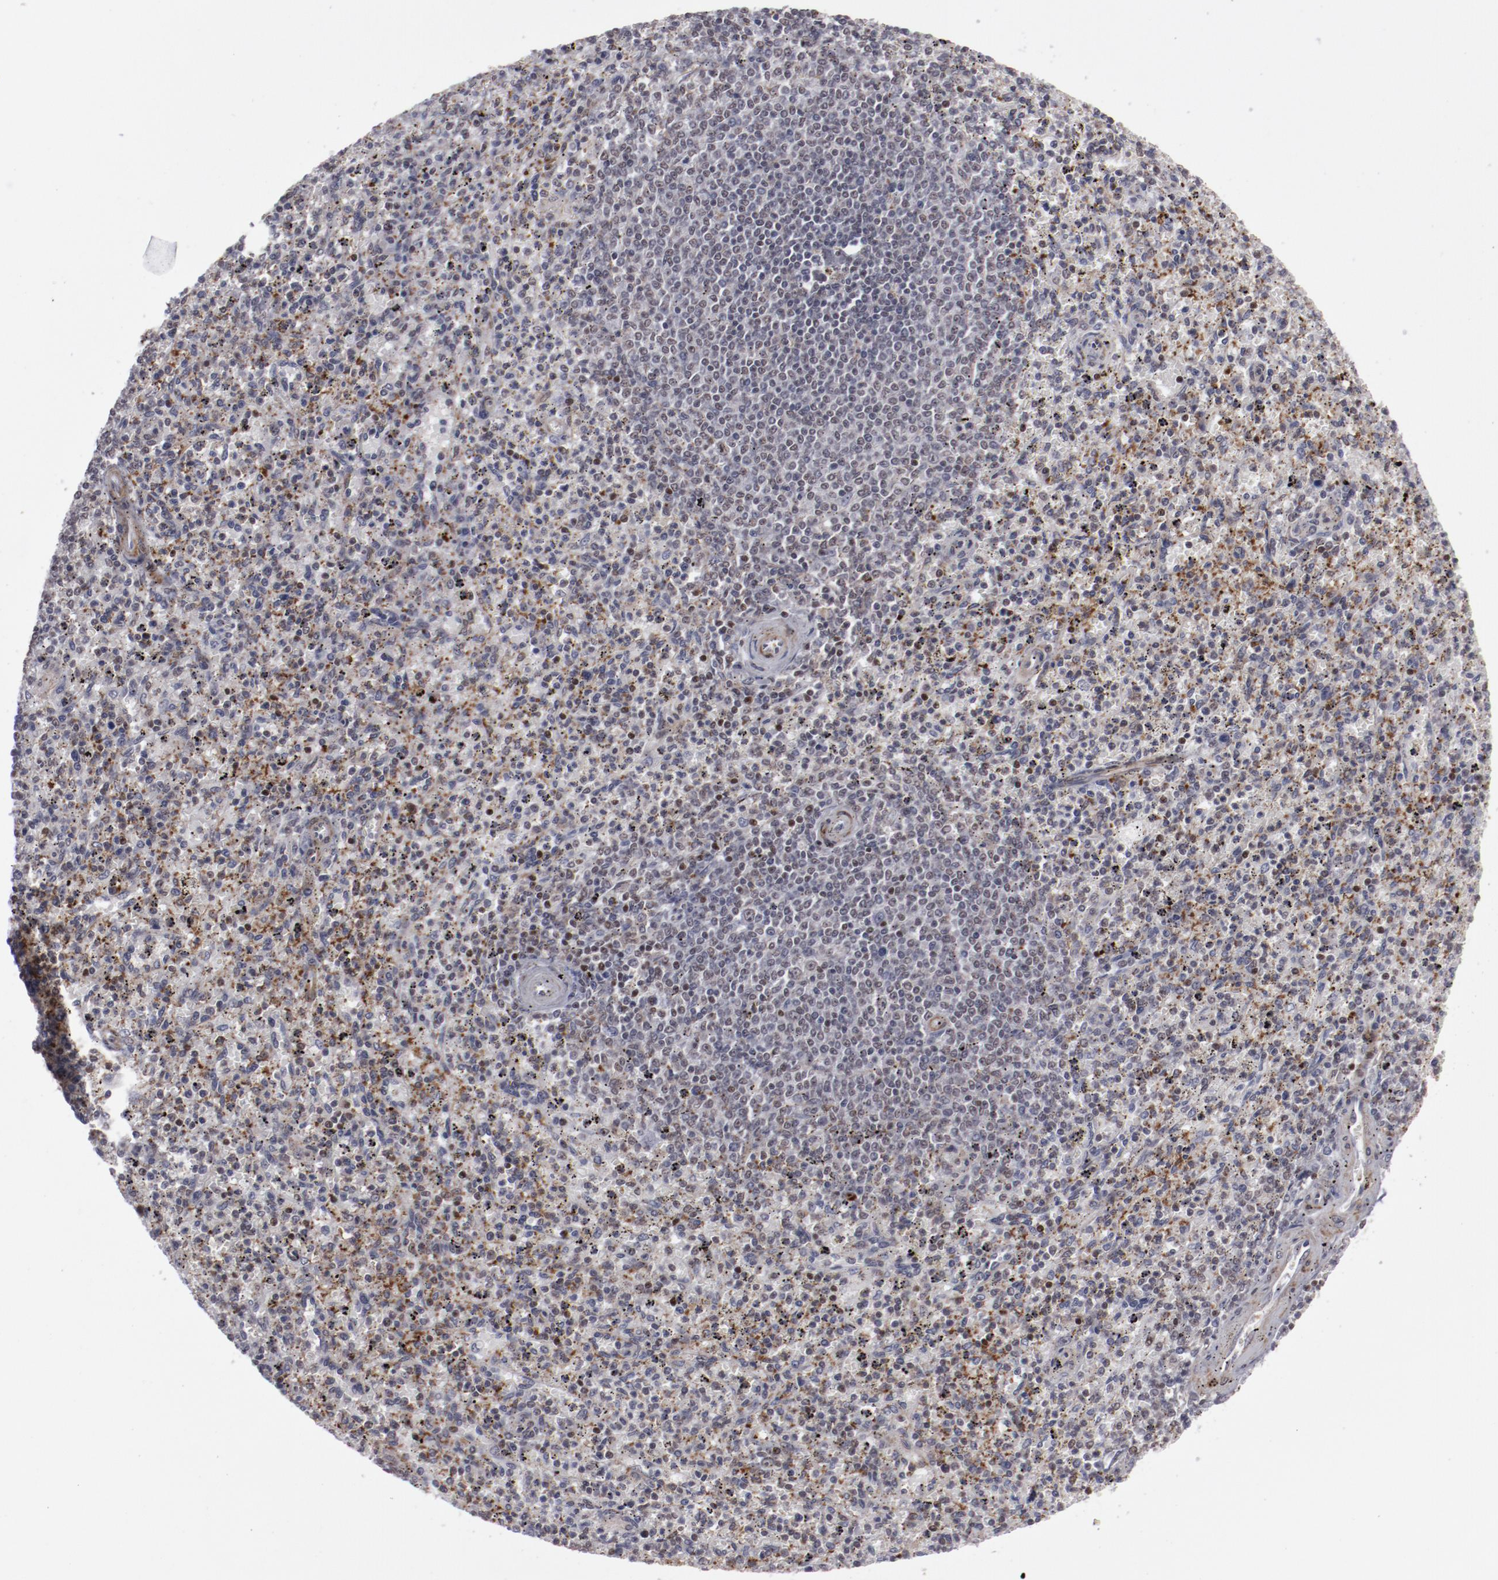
{"staining": {"intensity": "moderate", "quantity": "<25%", "location": "cytoplasmic/membranous,nuclear"}, "tissue": "spleen", "cell_type": "Cells in red pulp", "image_type": "normal", "snomed": [{"axis": "morphology", "description": "Normal tissue, NOS"}, {"axis": "topography", "description": "Spleen"}], "caption": "Human spleen stained for a protein (brown) displays moderate cytoplasmic/membranous,nuclear positive positivity in about <25% of cells in red pulp.", "gene": "LEF1", "patient": {"sex": "male", "age": 72}}